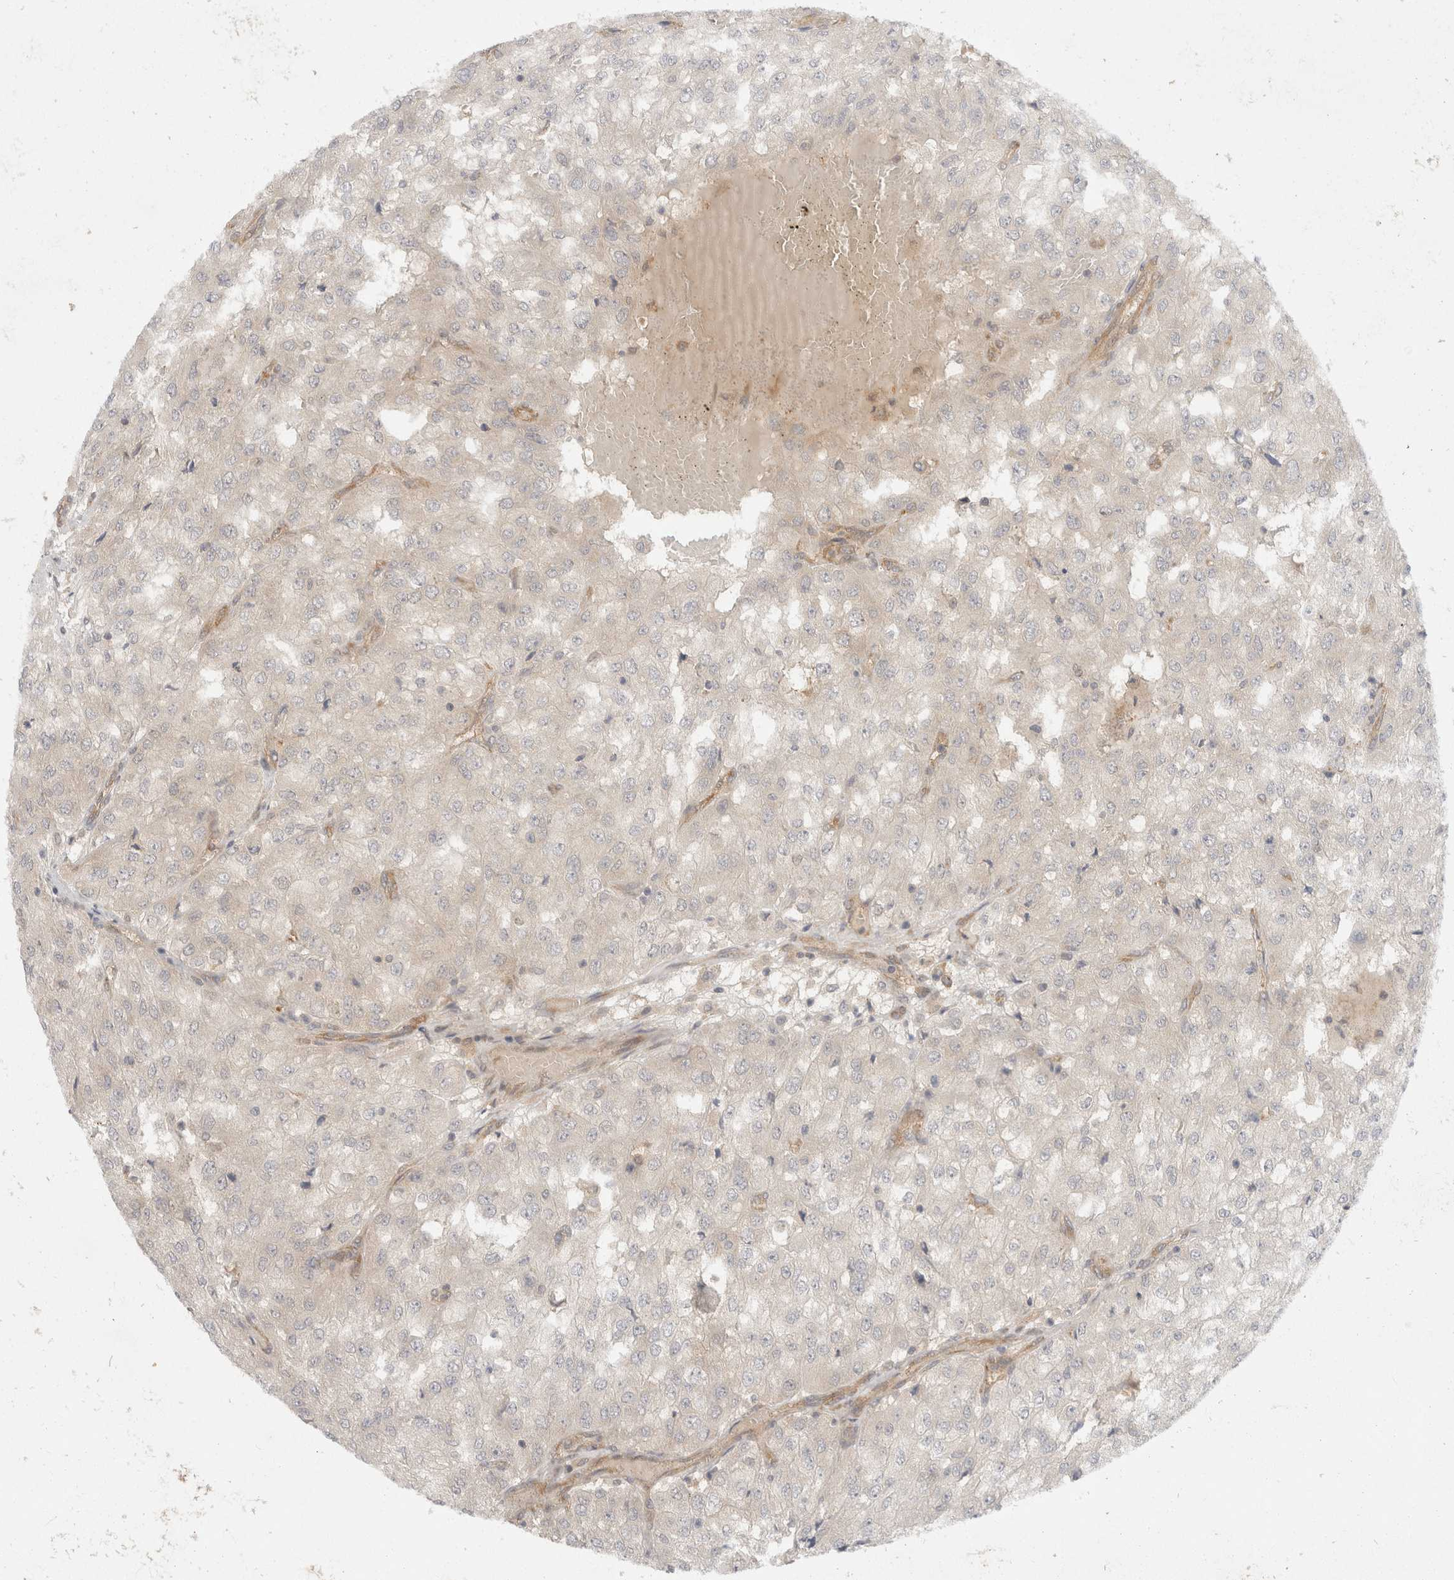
{"staining": {"intensity": "negative", "quantity": "none", "location": "none"}, "tissue": "renal cancer", "cell_type": "Tumor cells", "image_type": "cancer", "snomed": [{"axis": "morphology", "description": "Adenocarcinoma, NOS"}, {"axis": "topography", "description": "Kidney"}], "caption": "The image demonstrates no staining of tumor cells in renal cancer.", "gene": "EIF4G3", "patient": {"sex": "female", "age": 54}}